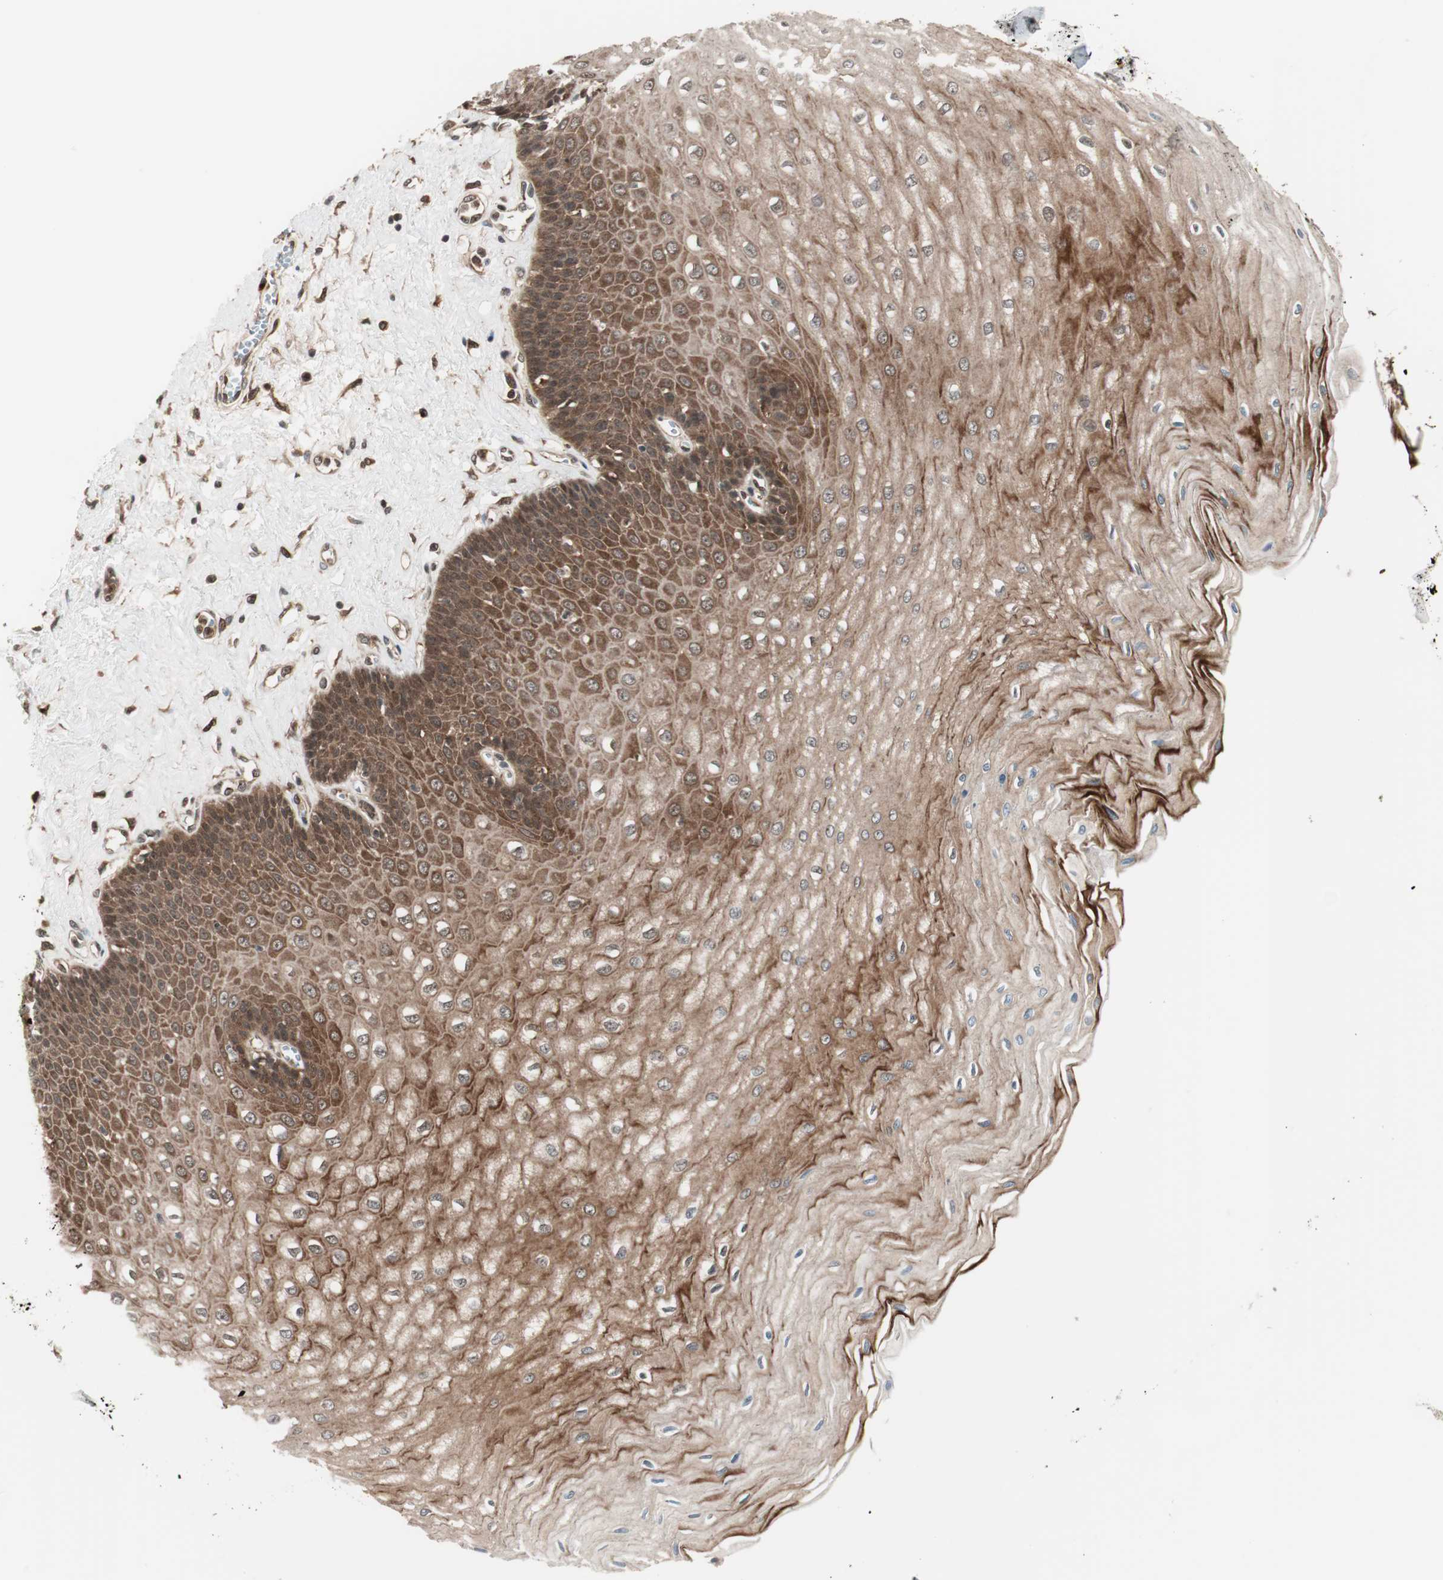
{"staining": {"intensity": "strong", "quantity": ">75%", "location": "cytoplasmic/membranous,nuclear"}, "tissue": "esophagus", "cell_type": "Squamous epithelial cells", "image_type": "normal", "snomed": [{"axis": "morphology", "description": "Normal tissue, NOS"}, {"axis": "morphology", "description": "Squamous cell carcinoma, NOS"}, {"axis": "topography", "description": "Esophagus"}], "caption": "Esophagus stained with immunohistochemistry reveals strong cytoplasmic/membranous,nuclear positivity in about >75% of squamous epithelial cells. (IHC, brightfield microscopy, high magnification).", "gene": "PRKG2", "patient": {"sex": "male", "age": 65}}